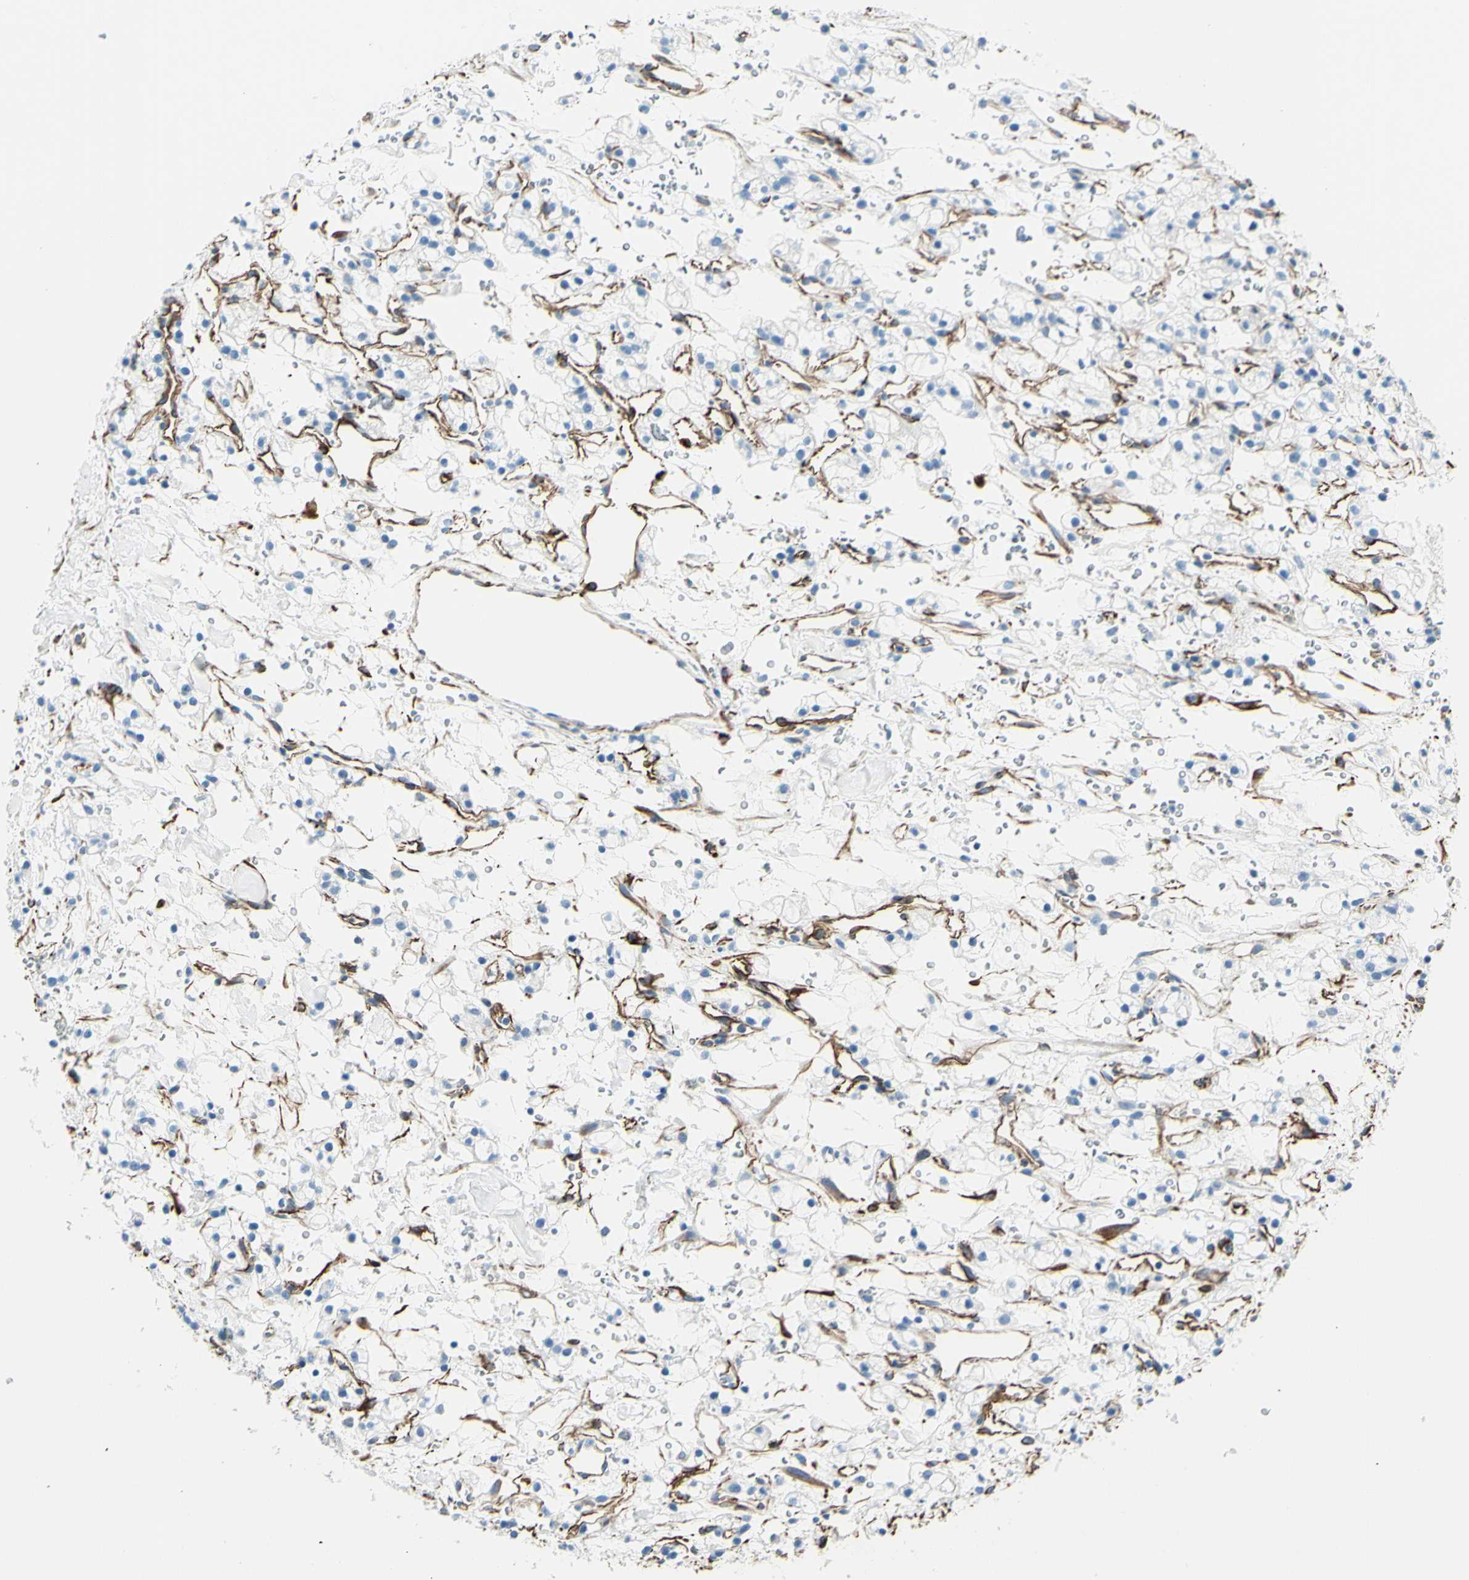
{"staining": {"intensity": "negative", "quantity": "none", "location": "none"}, "tissue": "renal cancer", "cell_type": "Tumor cells", "image_type": "cancer", "snomed": [{"axis": "morphology", "description": "Adenocarcinoma, NOS"}, {"axis": "topography", "description": "Kidney"}], "caption": "Human renal cancer (adenocarcinoma) stained for a protein using immunohistochemistry (IHC) demonstrates no staining in tumor cells.", "gene": "PTH2R", "patient": {"sex": "male", "age": 61}}